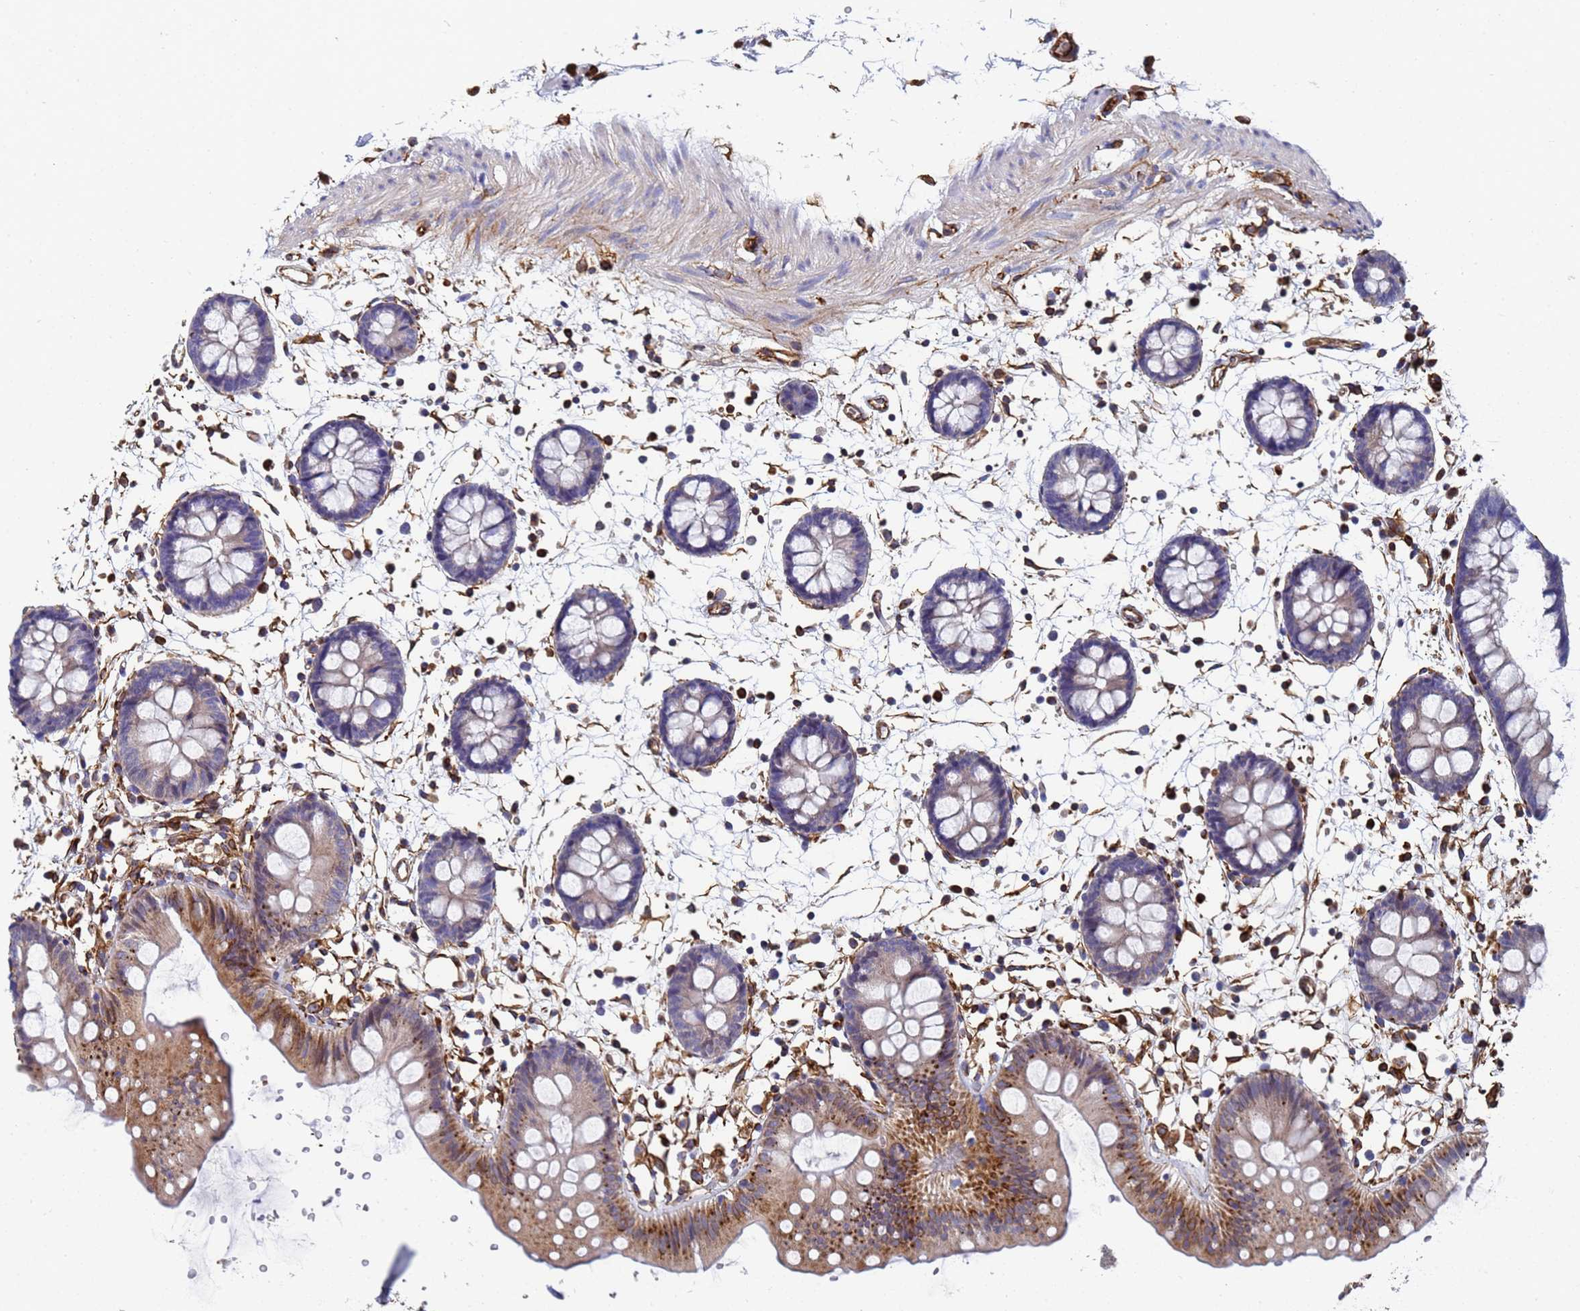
{"staining": {"intensity": "moderate", "quantity": ">75%", "location": "cytoplasmic/membranous"}, "tissue": "colon", "cell_type": "Endothelial cells", "image_type": "normal", "snomed": [{"axis": "morphology", "description": "Normal tissue, NOS"}, {"axis": "topography", "description": "Colon"}], "caption": "The immunohistochemical stain highlights moderate cytoplasmic/membranous expression in endothelial cells of unremarkable colon.", "gene": "SYT13", "patient": {"sex": "male", "age": 56}}